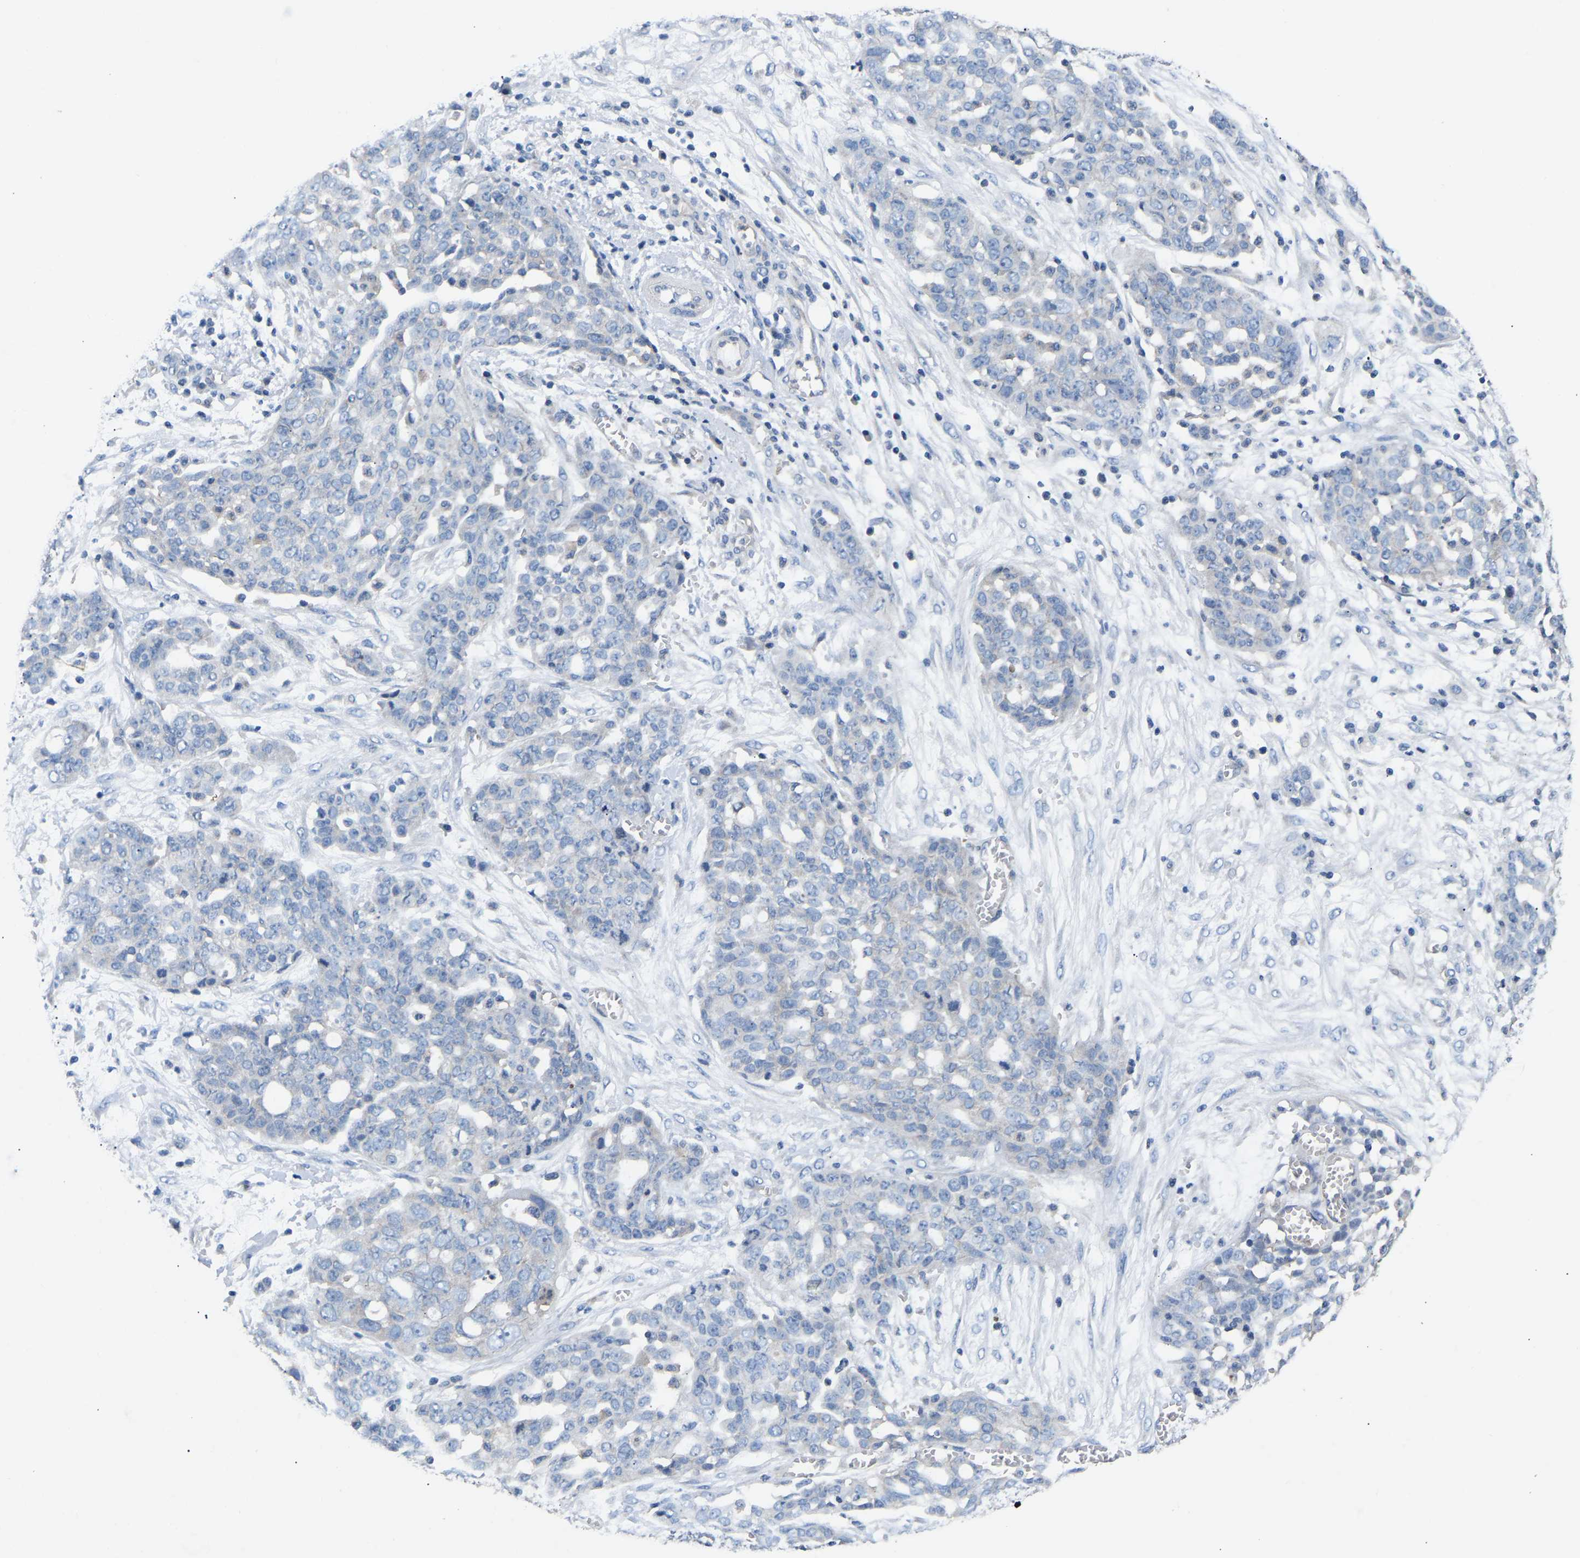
{"staining": {"intensity": "negative", "quantity": "none", "location": "none"}, "tissue": "ovarian cancer", "cell_type": "Tumor cells", "image_type": "cancer", "snomed": [{"axis": "morphology", "description": "Cystadenocarcinoma, serous, NOS"}, {"axis": "topography", "description": "Soft tissue"}, {"axis": "topography", "description": "Ovary"}], "caption": "Protein analysis of serous cystadenocarcinoma (ovarian) shows no significant staining in tumor cells.", "gene": "AIMP2", "patient": {"sex": "female", "age": 57}}